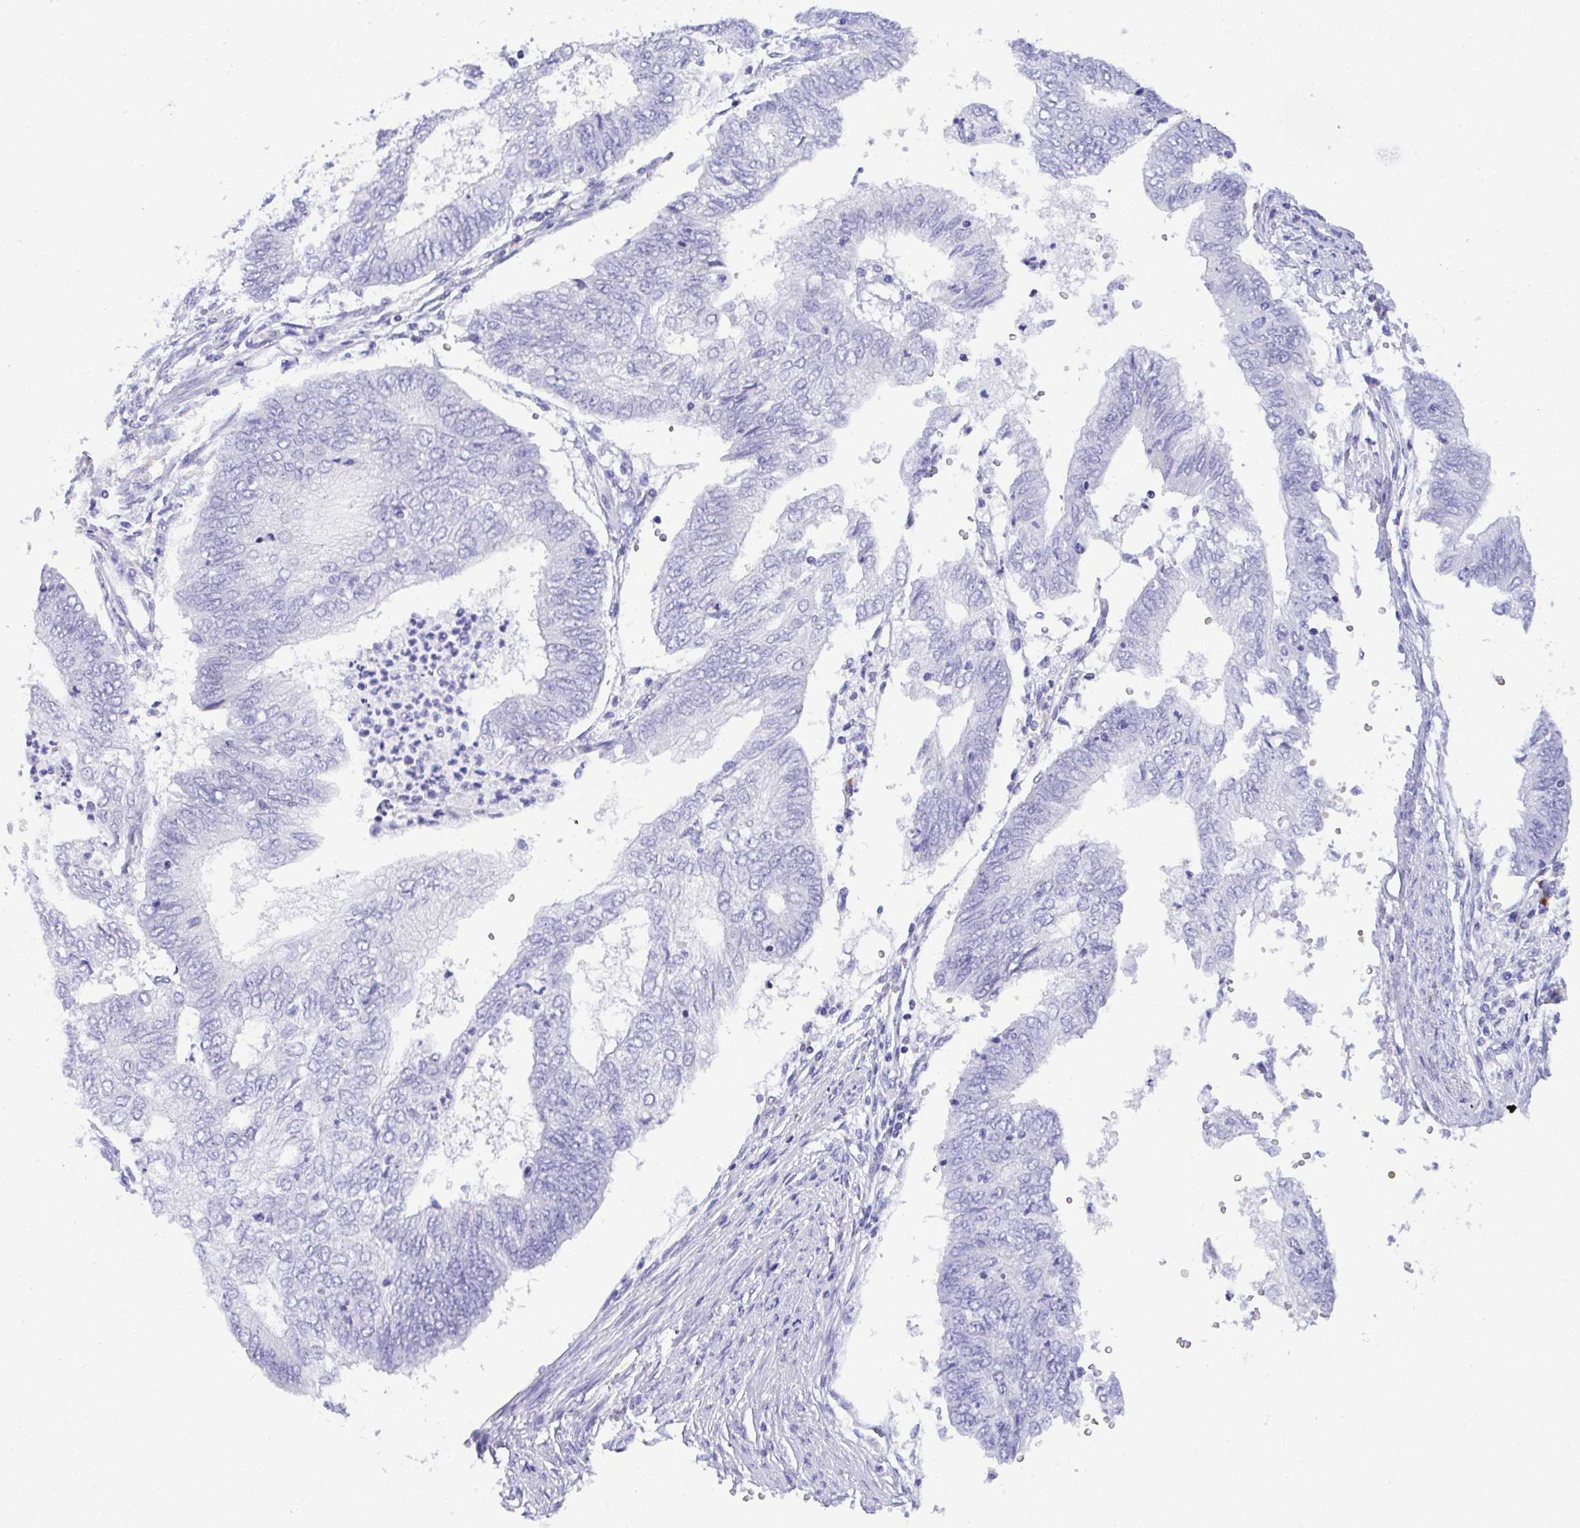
{"staining": {"intensity": "negative", "quantity": "none", "location": "none"}, "tissue": "endometrial cancer", "cell_type": "Tumor cells", "image_type": "cancer", "snomed": [{"axis": "morphology", "description": "Adenocarcinoma, NOS"}, {"axis": "topography", "description": "Endometrium"}], "caption": "Tumor cells are negative for brown protein staining in adenocarcinoma (endometrial).", "gene": "SEL1L2", "patient": {"sex": "female", "age": 68}}